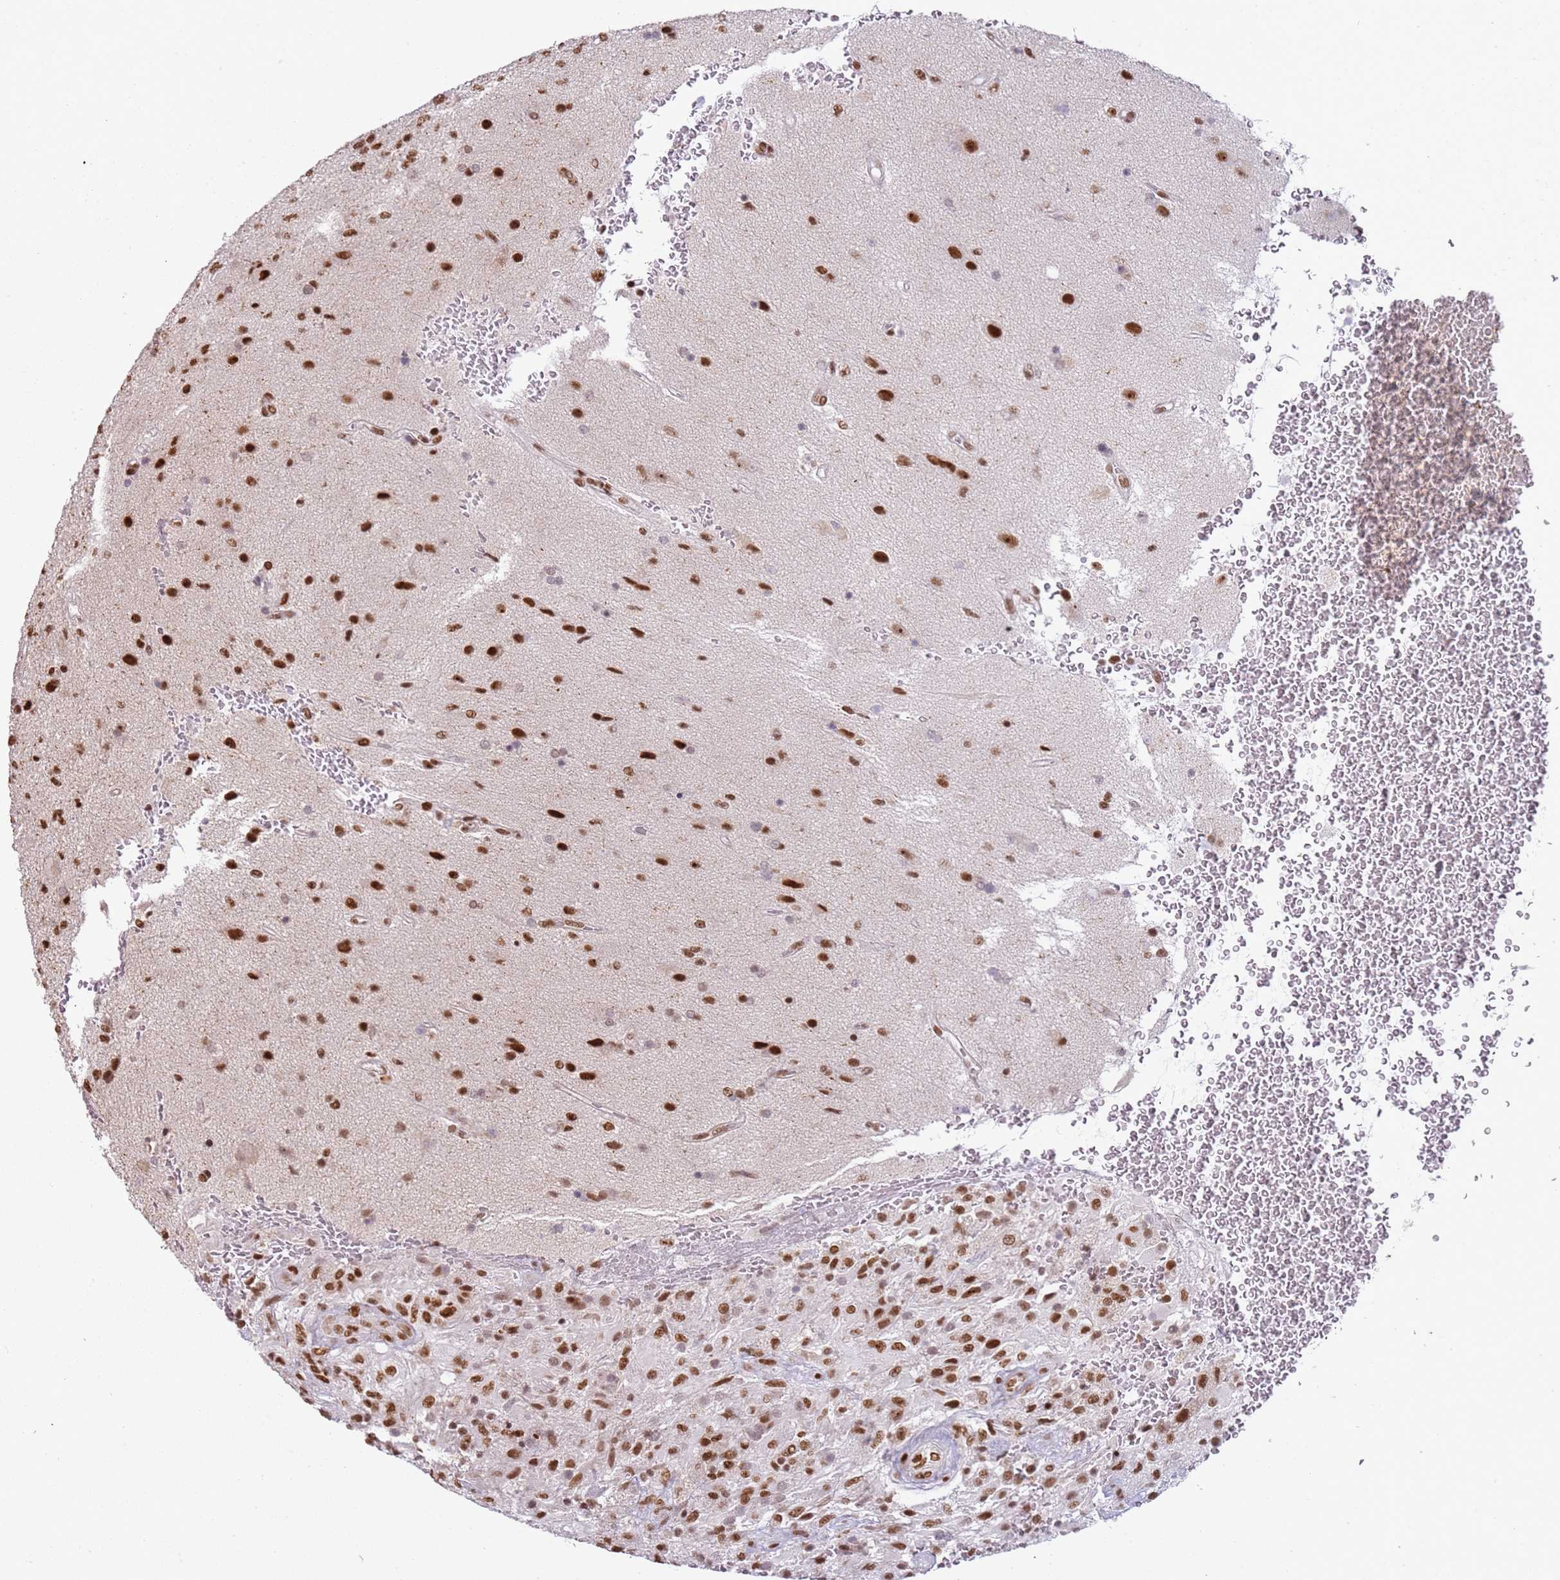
{"staining": {"intensity": "strong", "quantity": "25%-75%", "location": "nuclear"}, "tissue": "glioma", "cell_type": "Tumor cells", "image_type": "cancer", "snomed": [{"axis": "morphology", "description": "Glioma, malignant, High grade"}, {"axis": "topography", "description": "Brain"}], "caption": "Immunohistochemistry (IHC) image of neoplastic tissue: human glioma stained using IHC shows high levels of strong protein expression localized specifically in the nuclear of tumor cells, appearing as a nuclear brown color.", "gene": "TENT4A", "patient": {"sex": "male", "age": 56}}